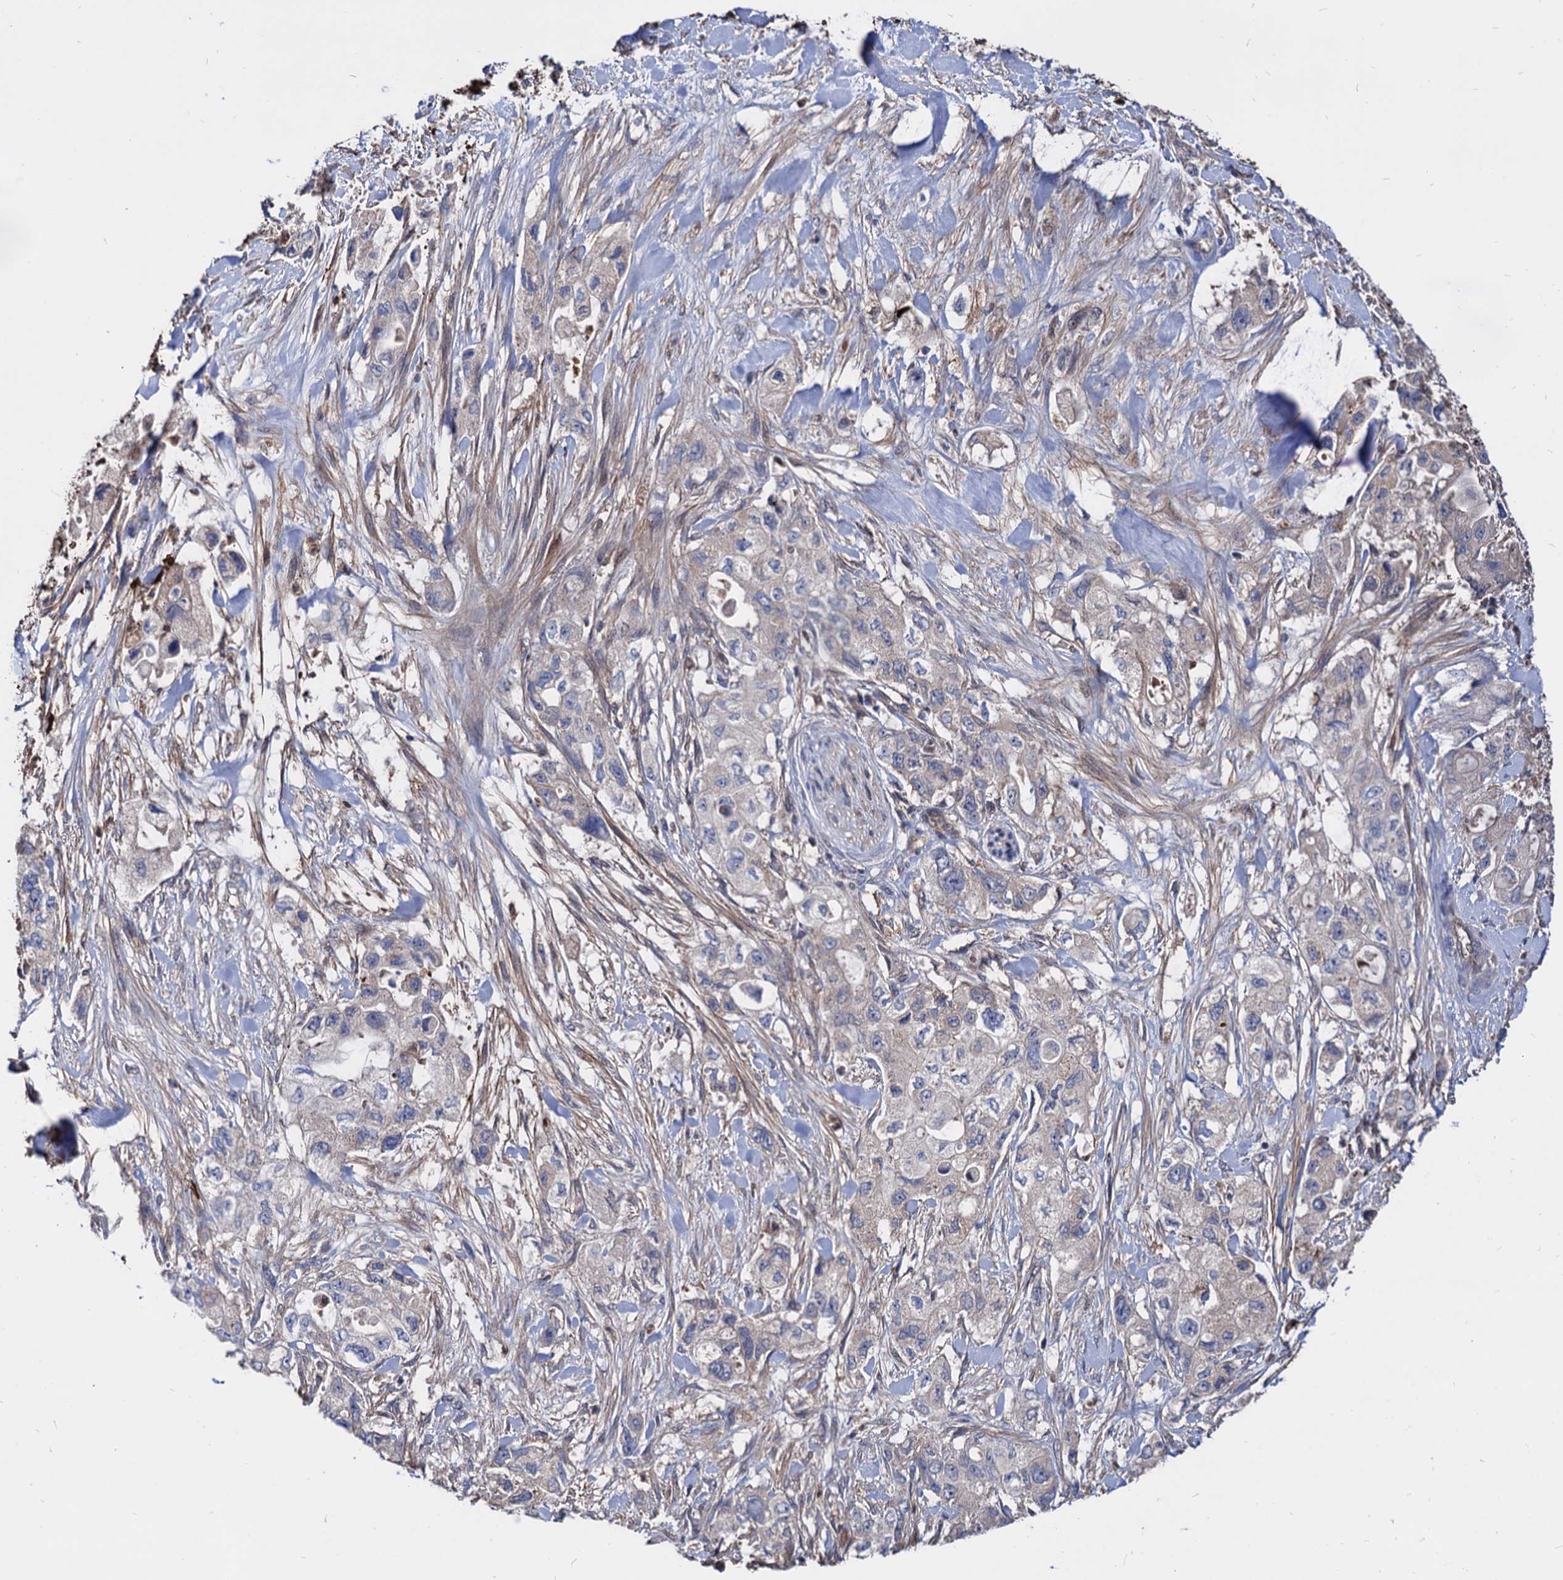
{"staining": {"intensity": "negative", "quantity": "none", "location": "none"}, "tissue": "pancreatic cancer", "cell_type": "Tumor cells", "image_type": "cancer", "snomed": [{"axis": "morphology", "description": "Adenocarcinoma, NOS"}, {"axis": "topography", "description": "Pancreas"}], "caption": "An image of pancreatic adenocarcinoma stained for a protein demonstrates no brown staining in tumor cells.", "gene": "CPPED1", "patient": {"sex": "female", "age": 73}}